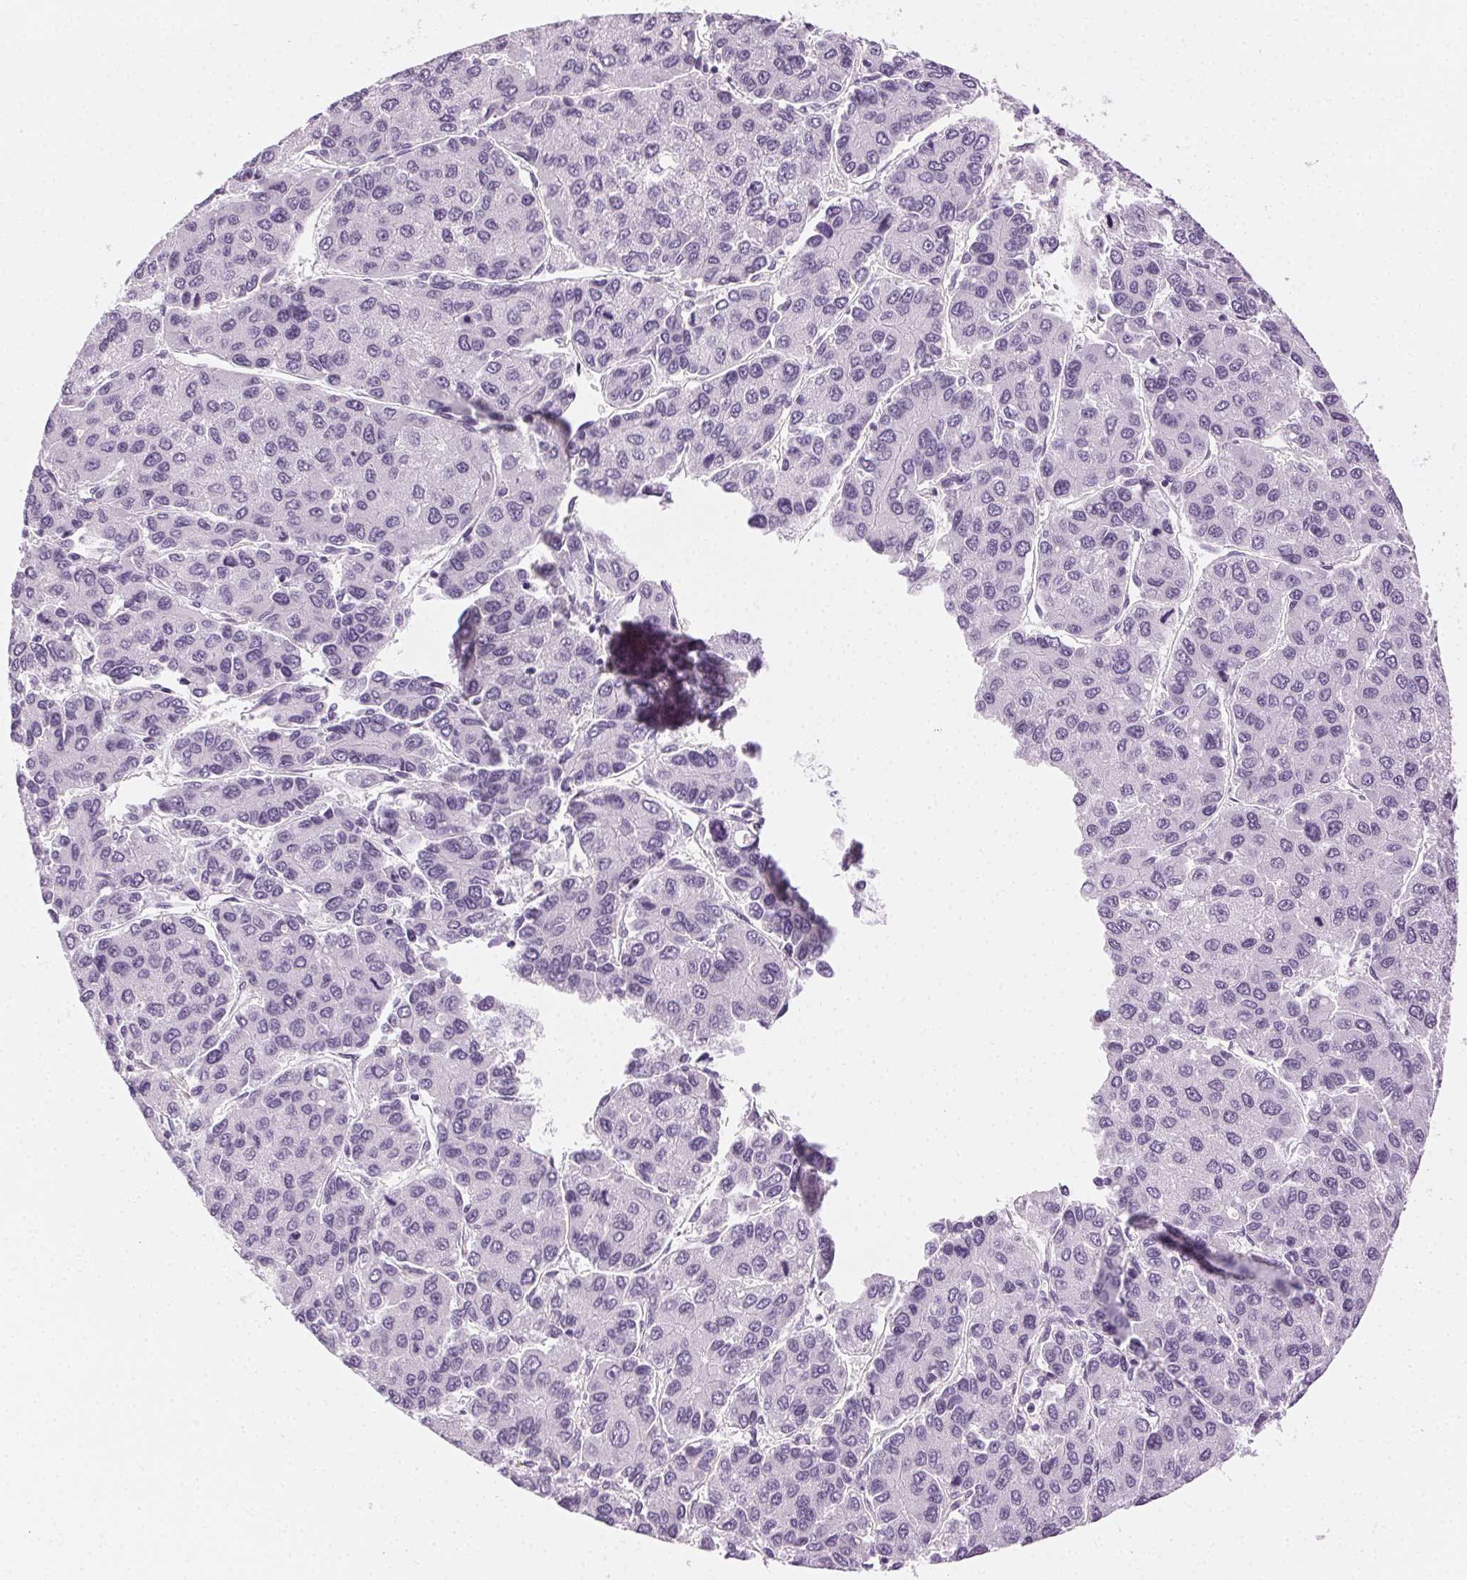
{"staining": {"intensity": "negative", "quantity": "none", "location": "none"}, "tissue": "liver cancer", "cell_type": "Tumor cells", "image_type": "cancer", "snomed": [{"axis": "morphology", "description": "Carcinoma, Hepatocellular, NOS"}, {"axis": "topography", "description": "Liver"}], "caption": "Hepatocellular carcinoma (liver) was stained to show a protein in brown. There is no significant staining in tumor cells.", "gene": "AIF1L", "patient": {"sex": "female", "age": 66}}